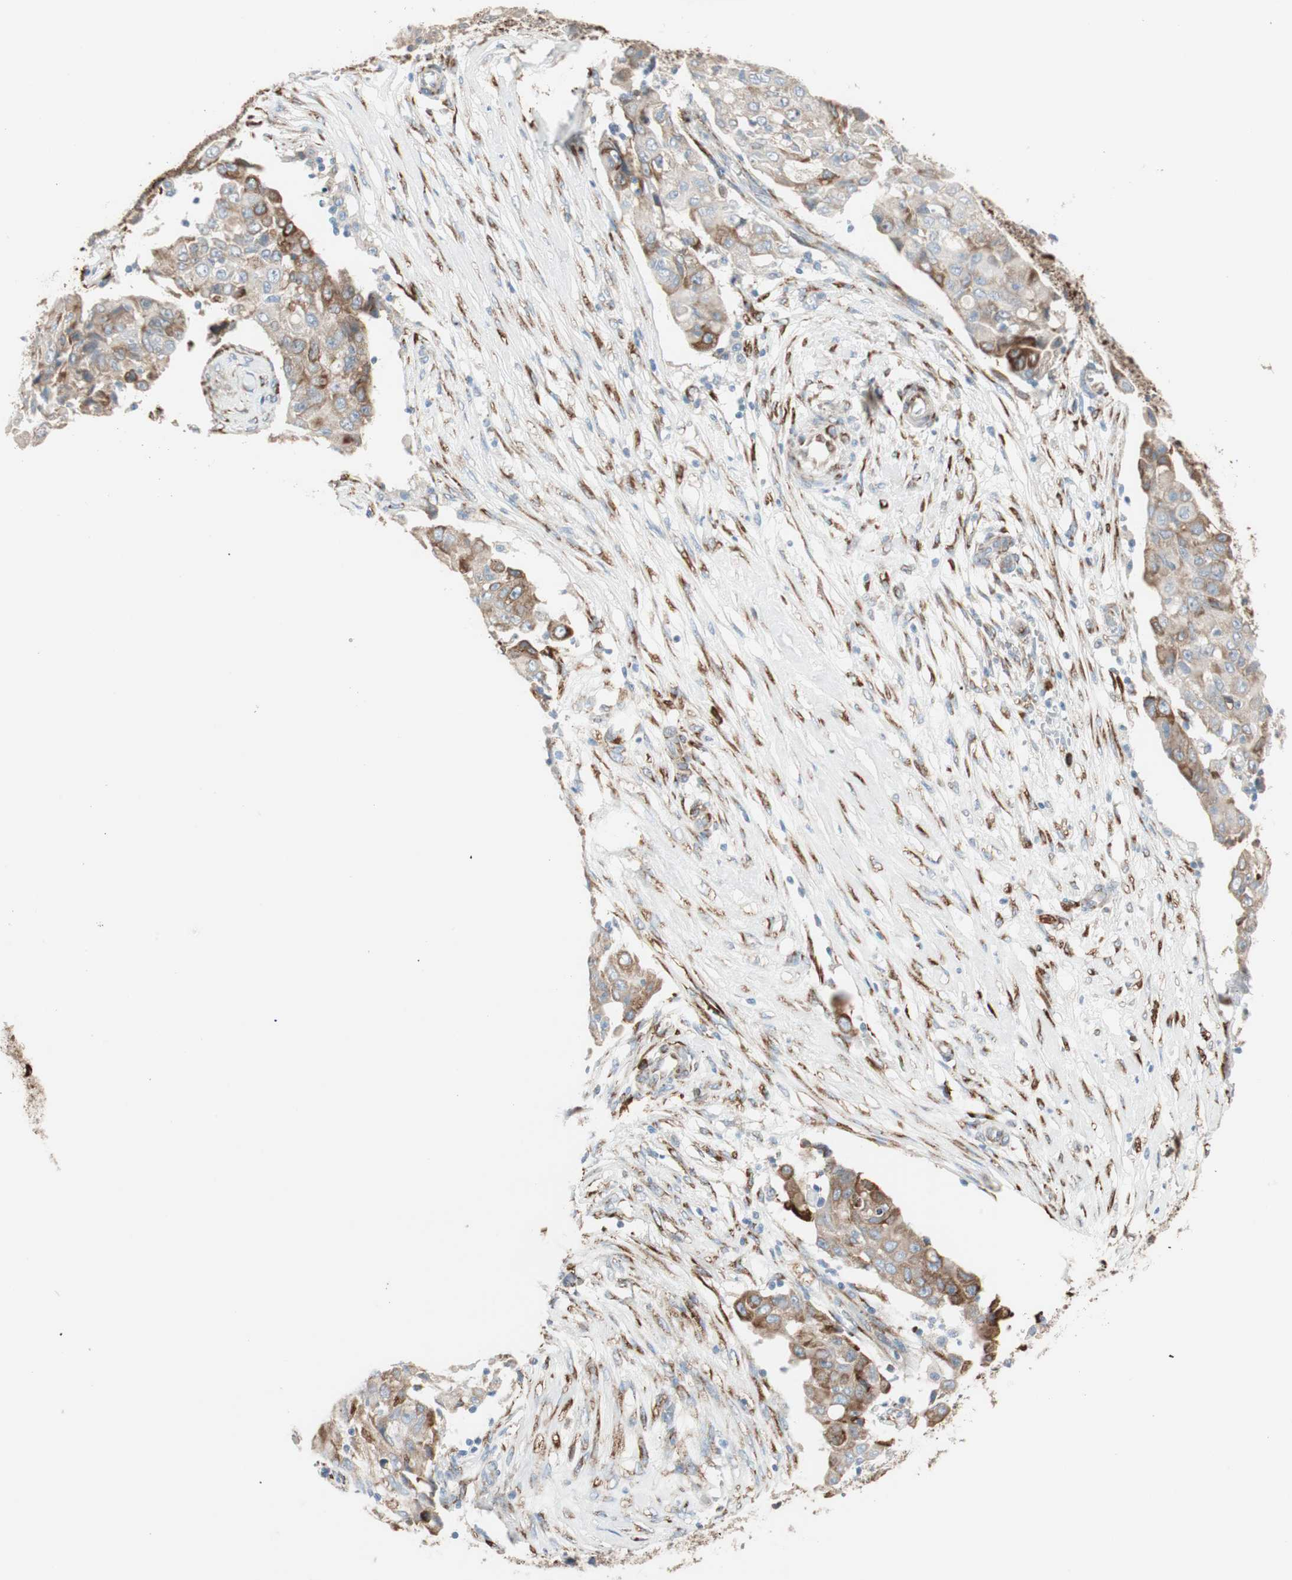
{"staining": {"intensity": "moderate", "quantity": ">75%", "location": "cytoplasmic/membranous"}, "tissue": "ovarian cancer", "cell_type": "Tumor cells", "image_type": "cancer", "snomed": [{"axis": "morphology", "description": "Carcinoma, endometroid"}, {"axis": "topography", "description": "Ovary"}], "caption": "A brown stain labels moderate cytoplasmic/membranous staining of a protein in human ovarian cancer (endometroid carcinoma) tumor cells. Nuclei are stained in blue.", "gene": "P4HTM", "patient": {"sex": "female", "age": 42}}